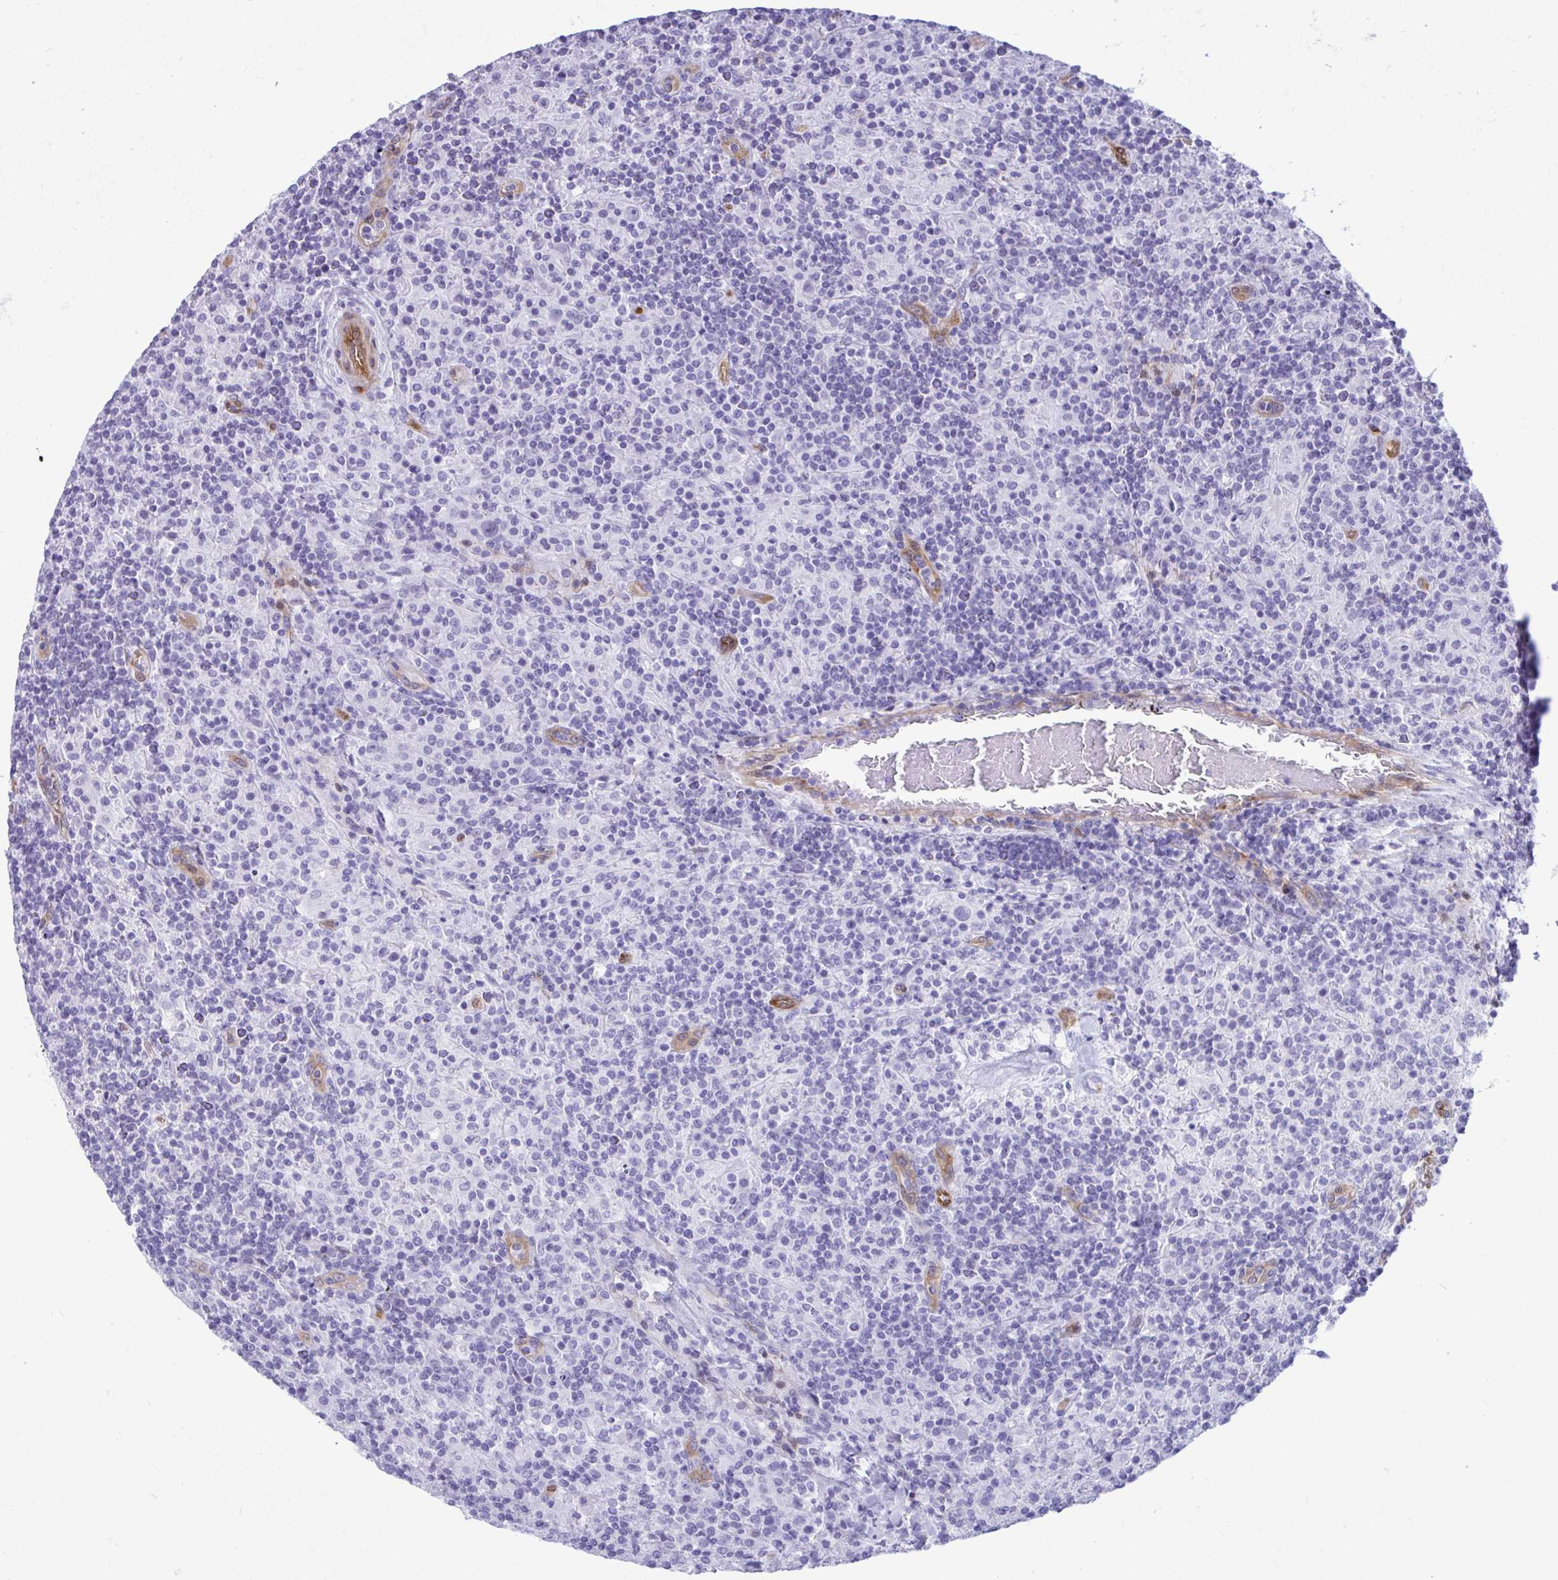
{"staining": {"intensity": "negative", "quantity": "none", "location": "none"}, "tissue": "lymphoma", "cell_type": "Tumor cells", "image_type": "cancer", "snomed": [{"axis": "morphology", "description": "Hodgkin's disease, NOS"}, {"axis": "topography", "description": "Lymph node"}], "caption": "Immunohistochemical staining of Hodgkin's disease shows no significant expression in tumor cells.", "gene": "LIMS2", "patient": {"sex": "male", "age": 70}}